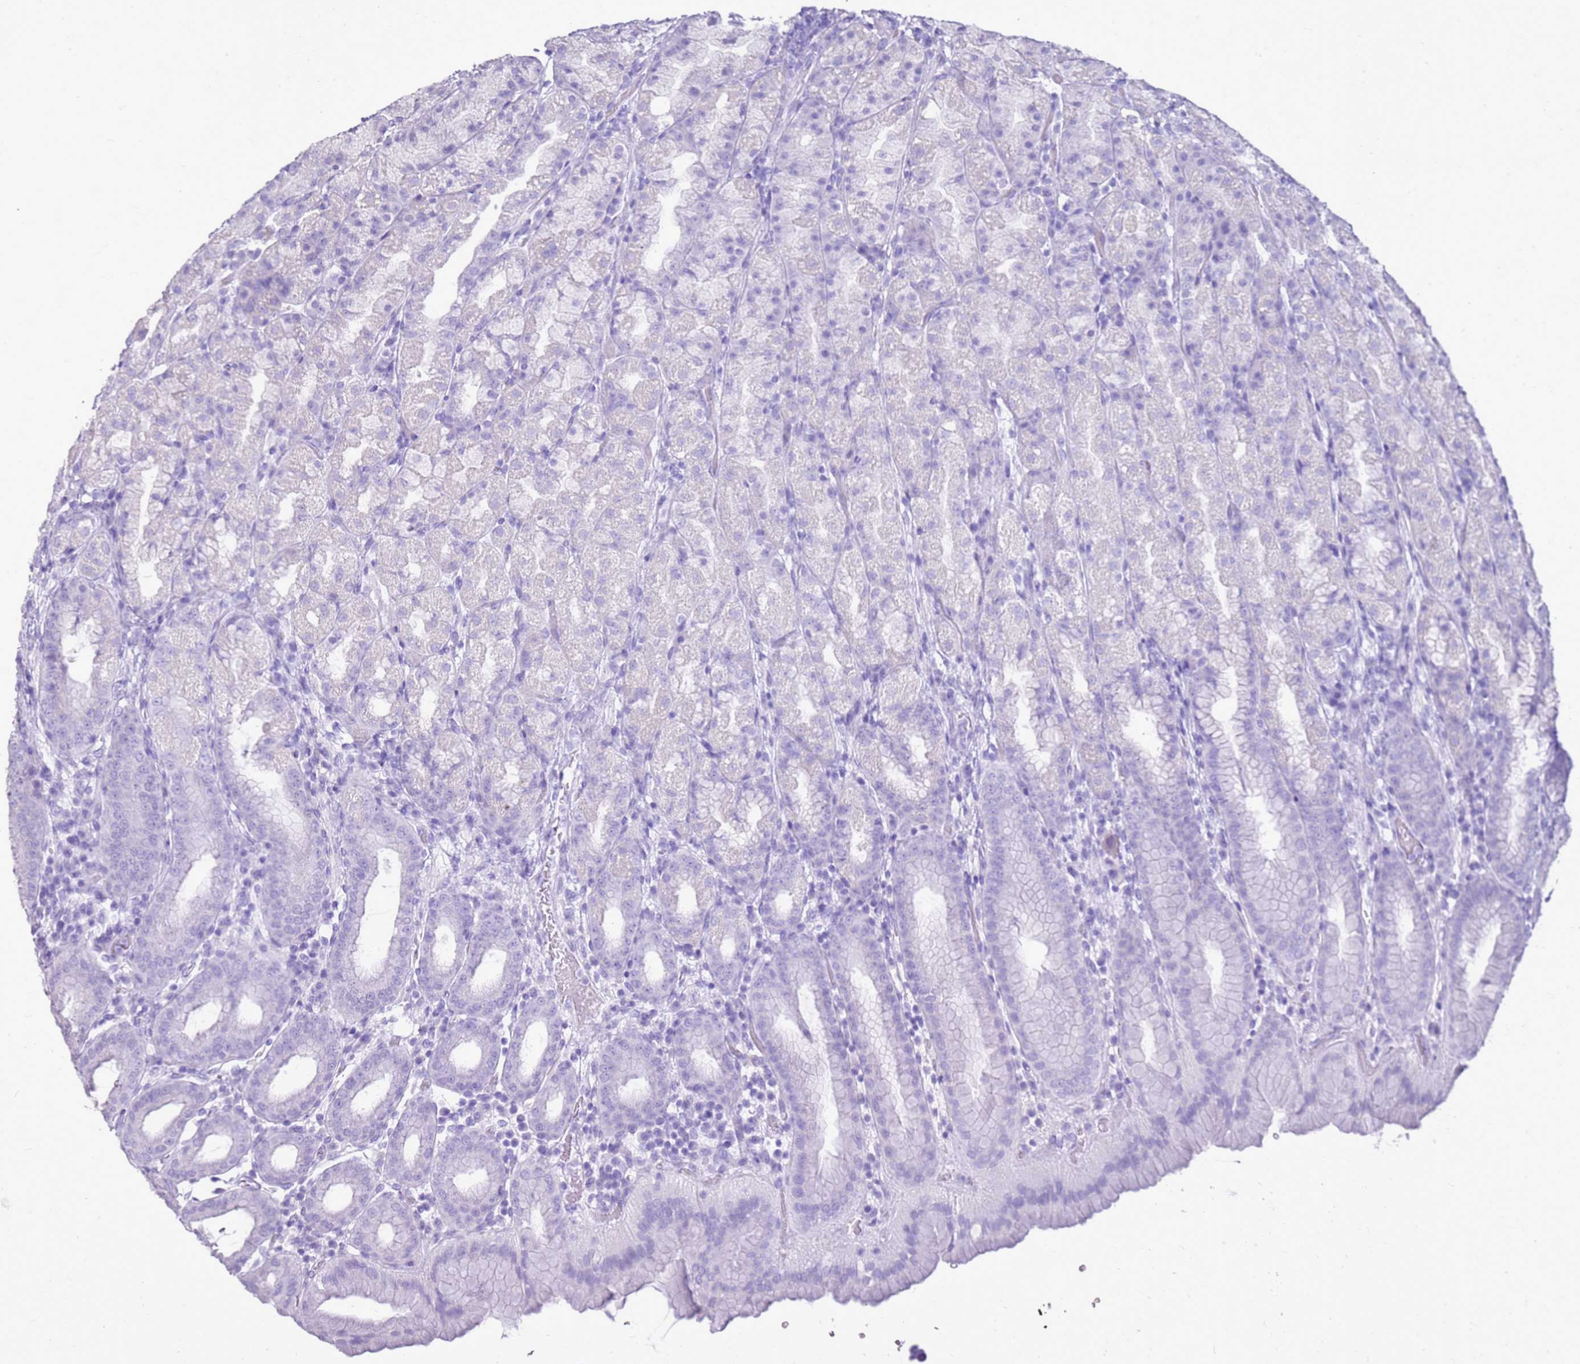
{"staining": {"intensity": "negative", "quantity": "none", "location": "none"}, "tissue": "stomach", "cell_type": "Glandular cells", "image_type": "normal", "snomed": [{"axis": "morphology", "description": "Normal tissue, NOS"}, {"axis": "topography", "description": "Stomach, upper"}, {"axis": "topography", "description": "Stomach"}], "caption": "This is an immunohistochemistry image of normal human stomach. There is no staining in glandular cells.", "gene": "CA8", "patient": {"sex": "male", "age": 68}}